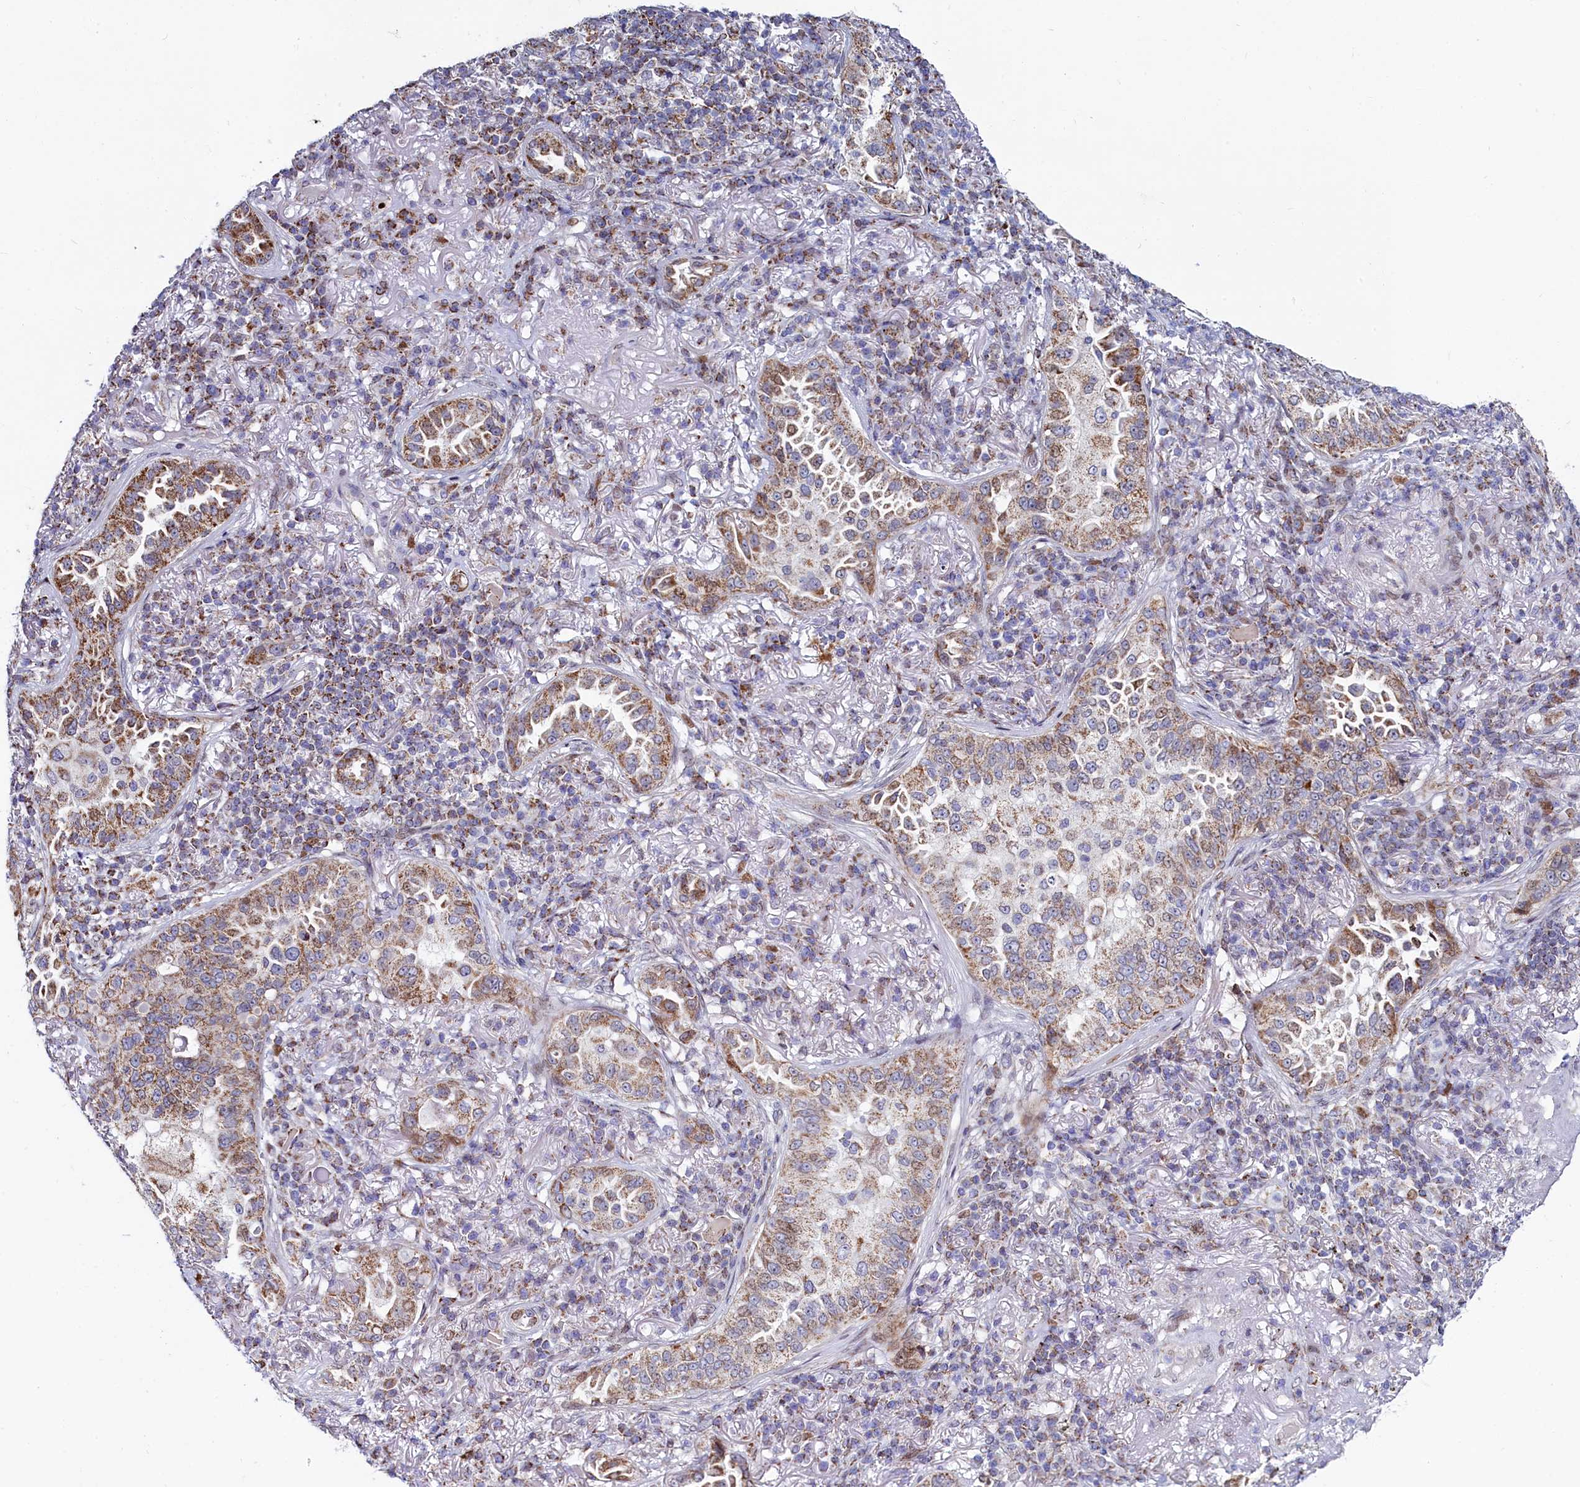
{"staining": {"intensity": "moderate", "quantity": ">75%", "location": "cytoplasmic/membranous"}, "tissue": "lung cancer", "cell_type": "Tumor cells", "image_type": "cancer", "snomed": [{"axis": "morphology", "description": "Adenocarcinoma, NOS"}, {"axis": "topography", "description": "Lung"}], "caption": "There is medium levels of moderate cytoplasmic/membranous positivity in tumor cells of adenocarcinoma (lung), as demonstrated by immunohistochemical staining (brown color).", "gene": "HDGFL3", "patient": {"sex": "female", "age": 69}}